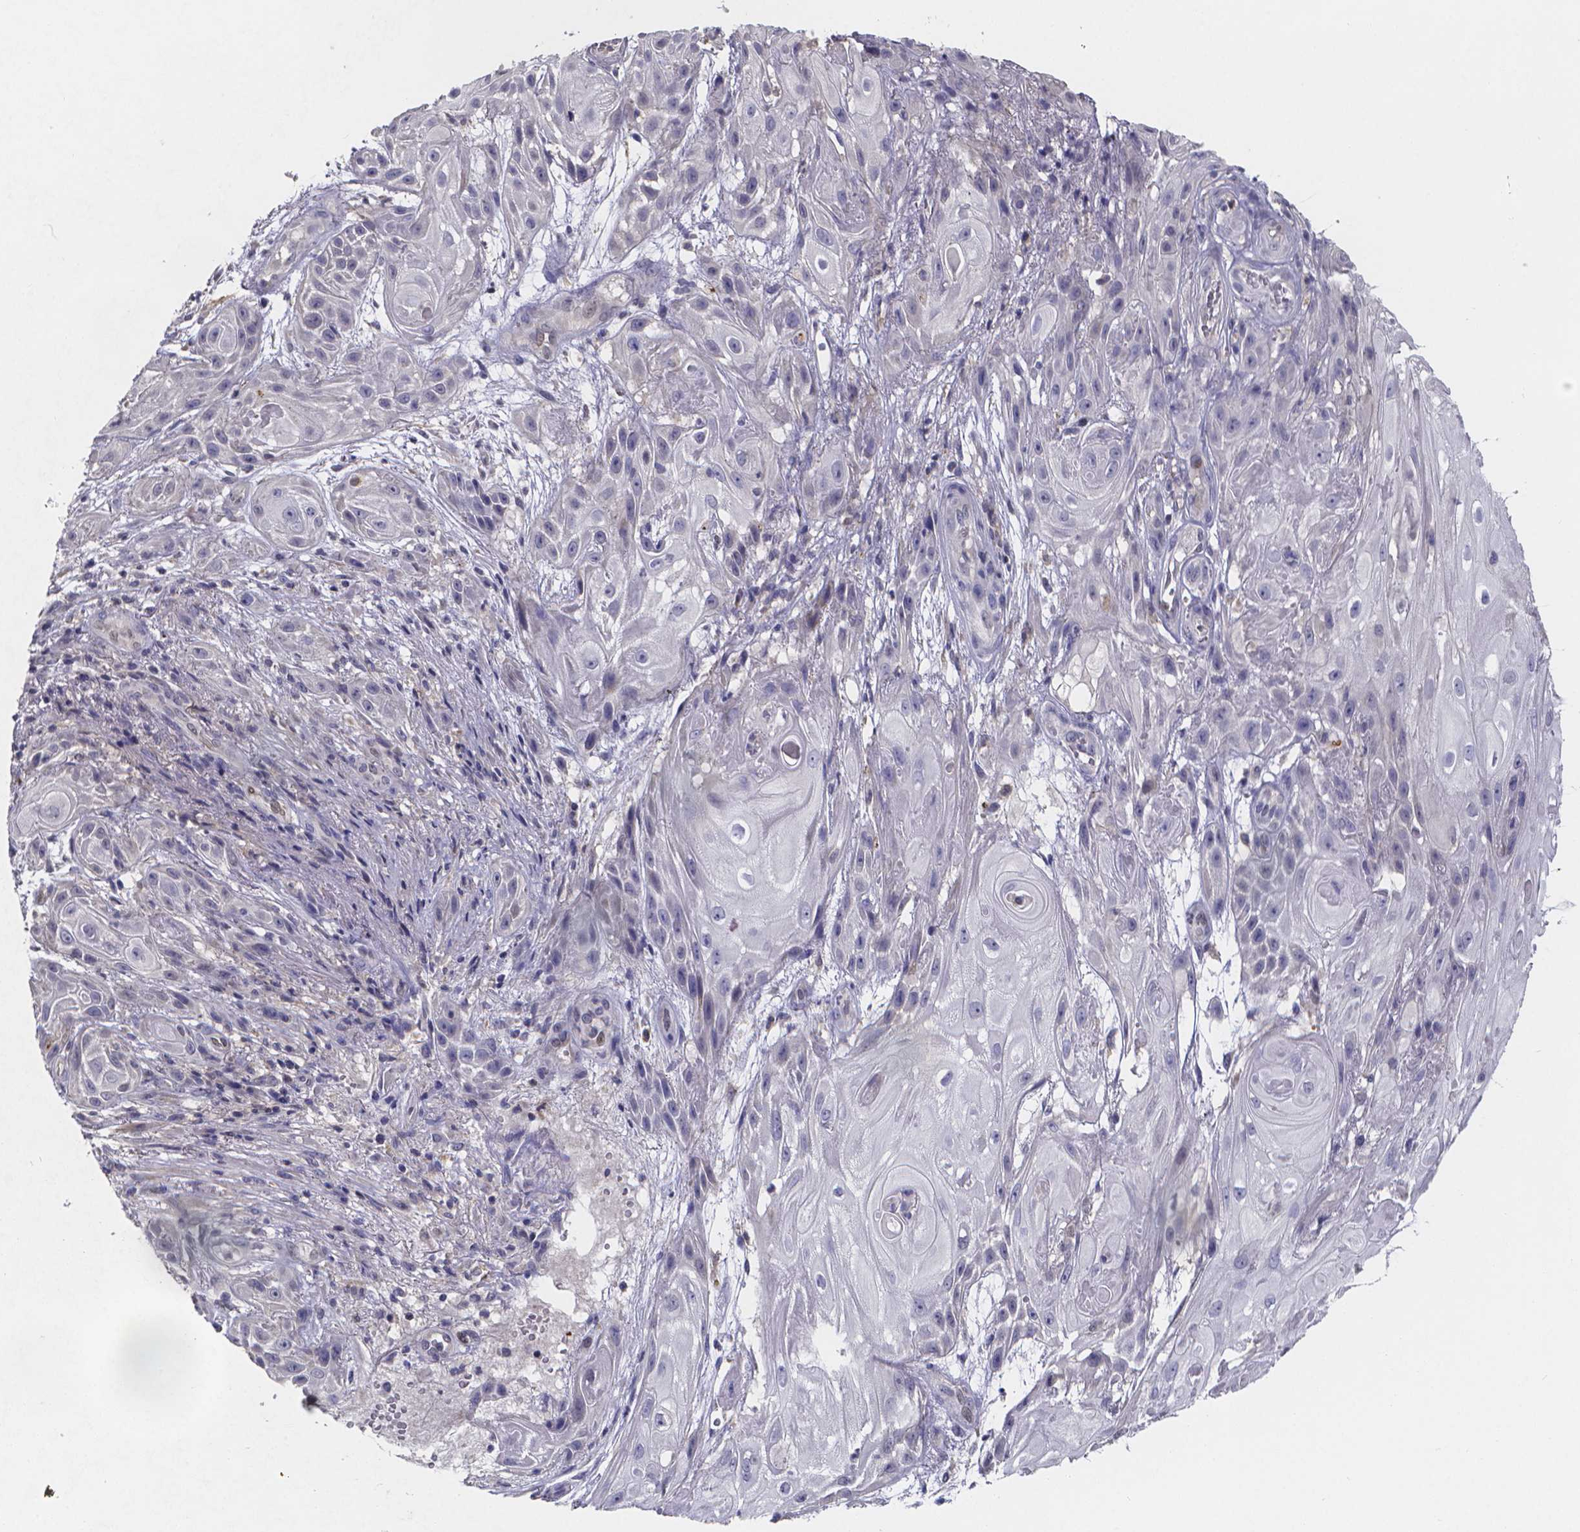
{"staining": {"intensity": "negative", "quantity": "none", "location": "none"}, "tissue": "skin cancer", "cell_type": "Tumor cells", "image_type": "cancer", "snomed": [{"axis": "morphology", "description": "Squamous cell carcinoma, NOS"}, {"axis": "topography", "description": "Skin"}], "caption": "There is no significant positivity in tumor cells of squamous cell carcinoma (skin).", "gene": "PAH", "patient": {"sex": "male", "age": 62}}